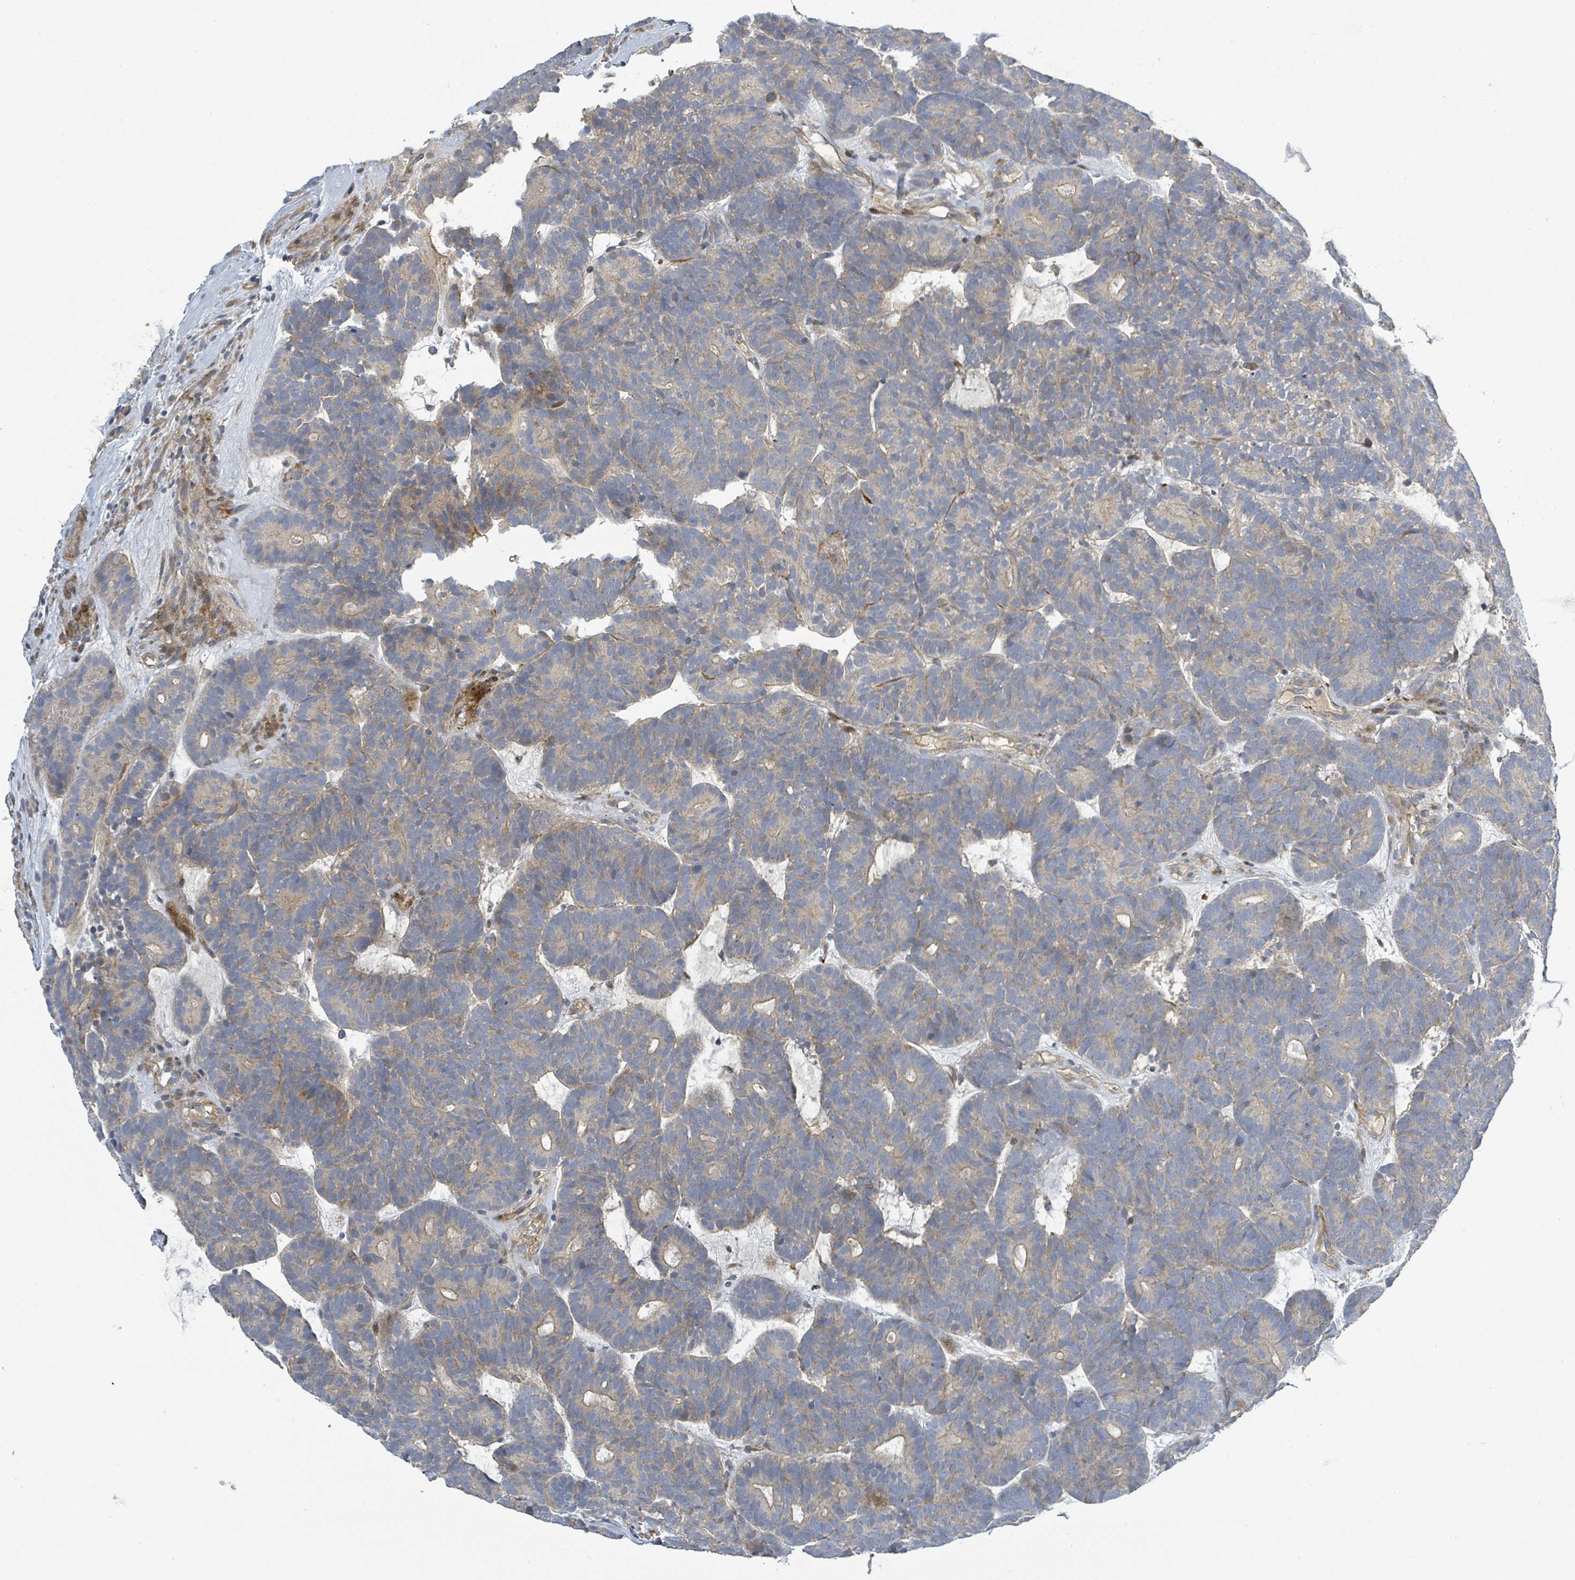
{"staining": {"intensity": "weak", "quantity": "<25%", "location": "cytoplasmic/membranous"}, "tissue": "head and neck cancer", "cell_type": "Tumor cells", "image_type": "cancer", "snomed": [{"axis": "morphology", "description": "Adenocarcinoma, NOS"}, {"axis": "topography", "description": "Head-Neck"}], "caption": "IHC photomicrograph of human head and neck cancer stained for a protein (brown), which demonstrates no expression in tumor cells.", "gene": "CFAP210", "patient": {"sex": "female", "age": 81}}